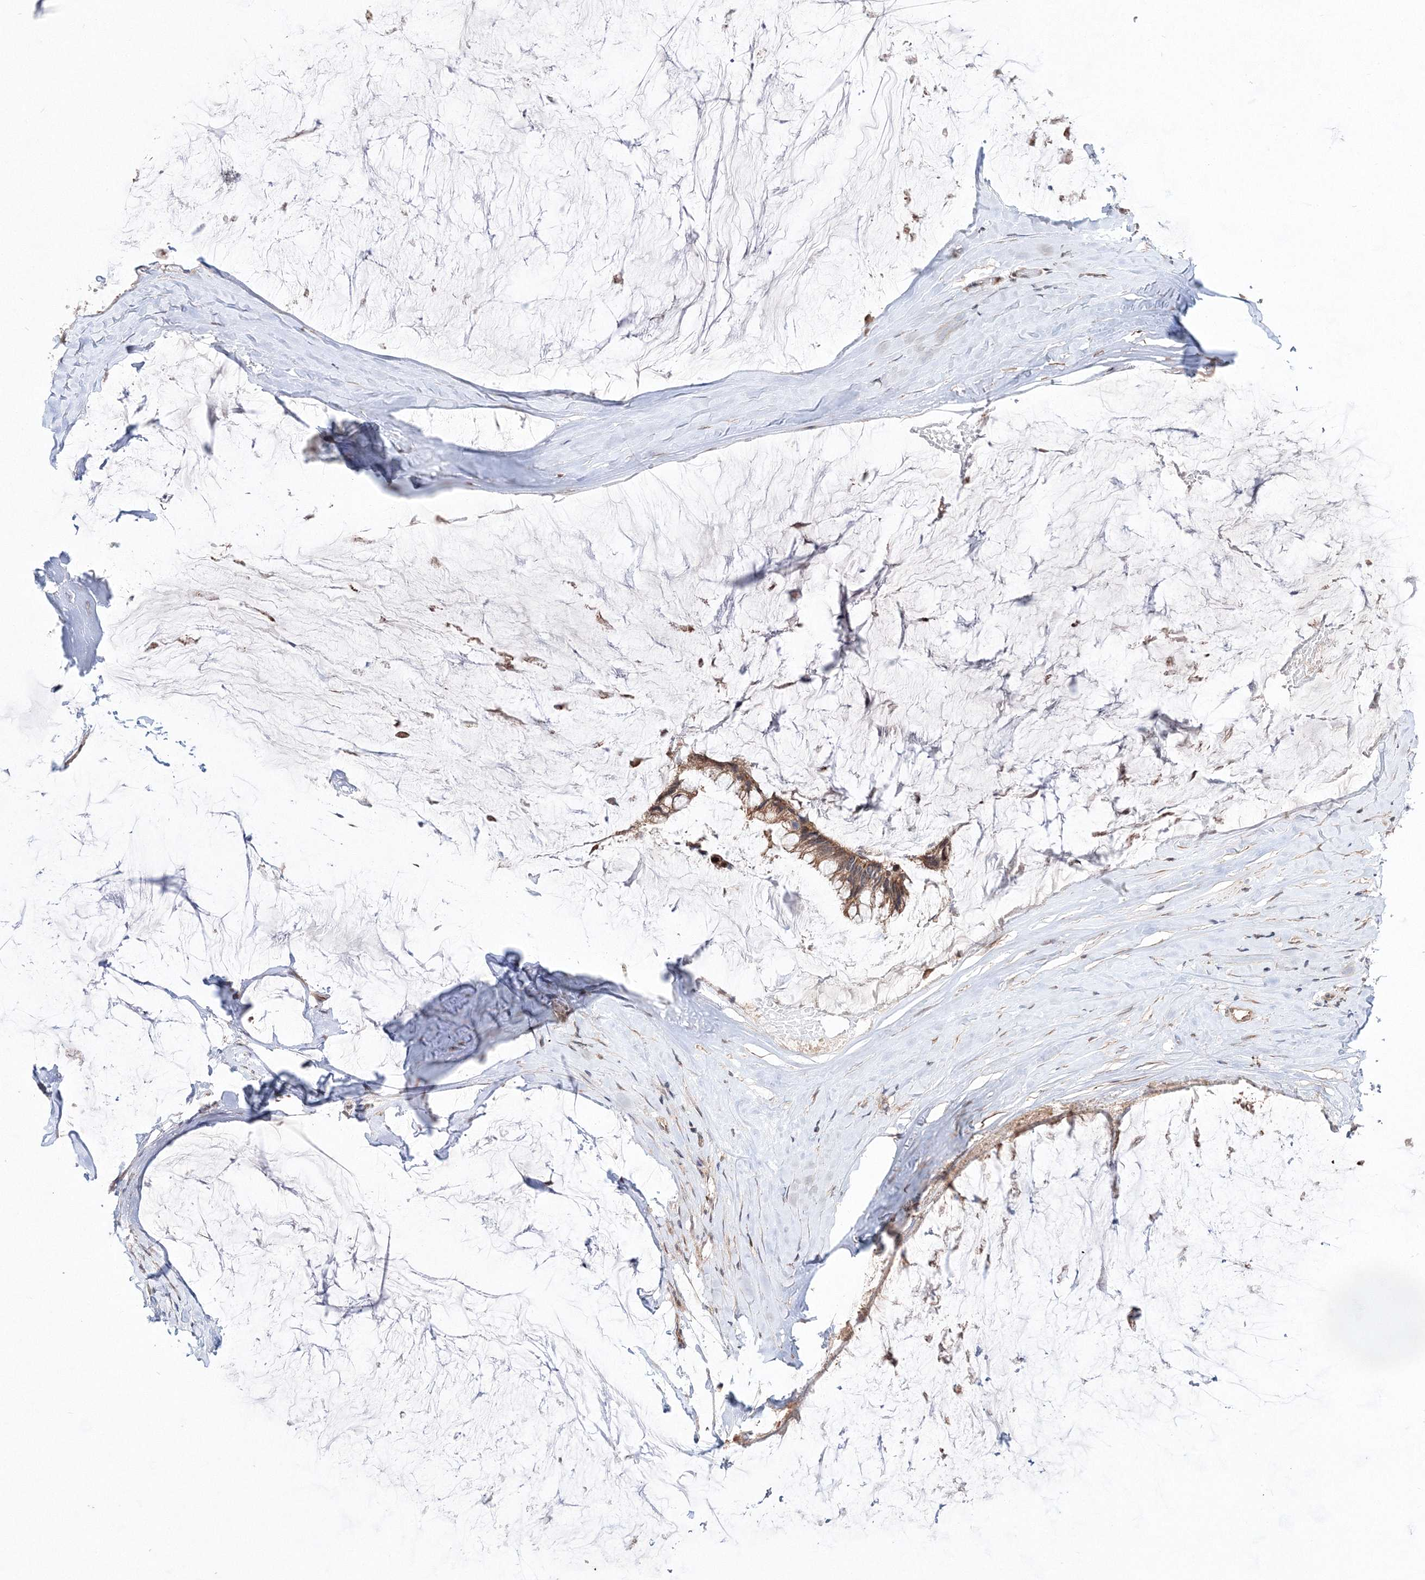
{"staining": {"intensity": "moderate", "quantity": ">75%", "location": "cytoplasmic/membranous"}, "tissue": "ovarian cancer", "cell_type": "Tumor cells", "image_type": "cancer", "snomed": [{"axis": "morphology", "description": "Cystadenocarcinoma, mucinous, NOS"}, {"axis": "topography", "description": "Ovary"}], "caption": "Immunohistochemistry of ovarian mucinous cystadenocarcinoma demonstrates medium levels of moderate cytoplasmic/membranous positivity in about >75% of tumor cells.", "gene": "DALRD3", "patient": {"sex": "female", "age": 39}}